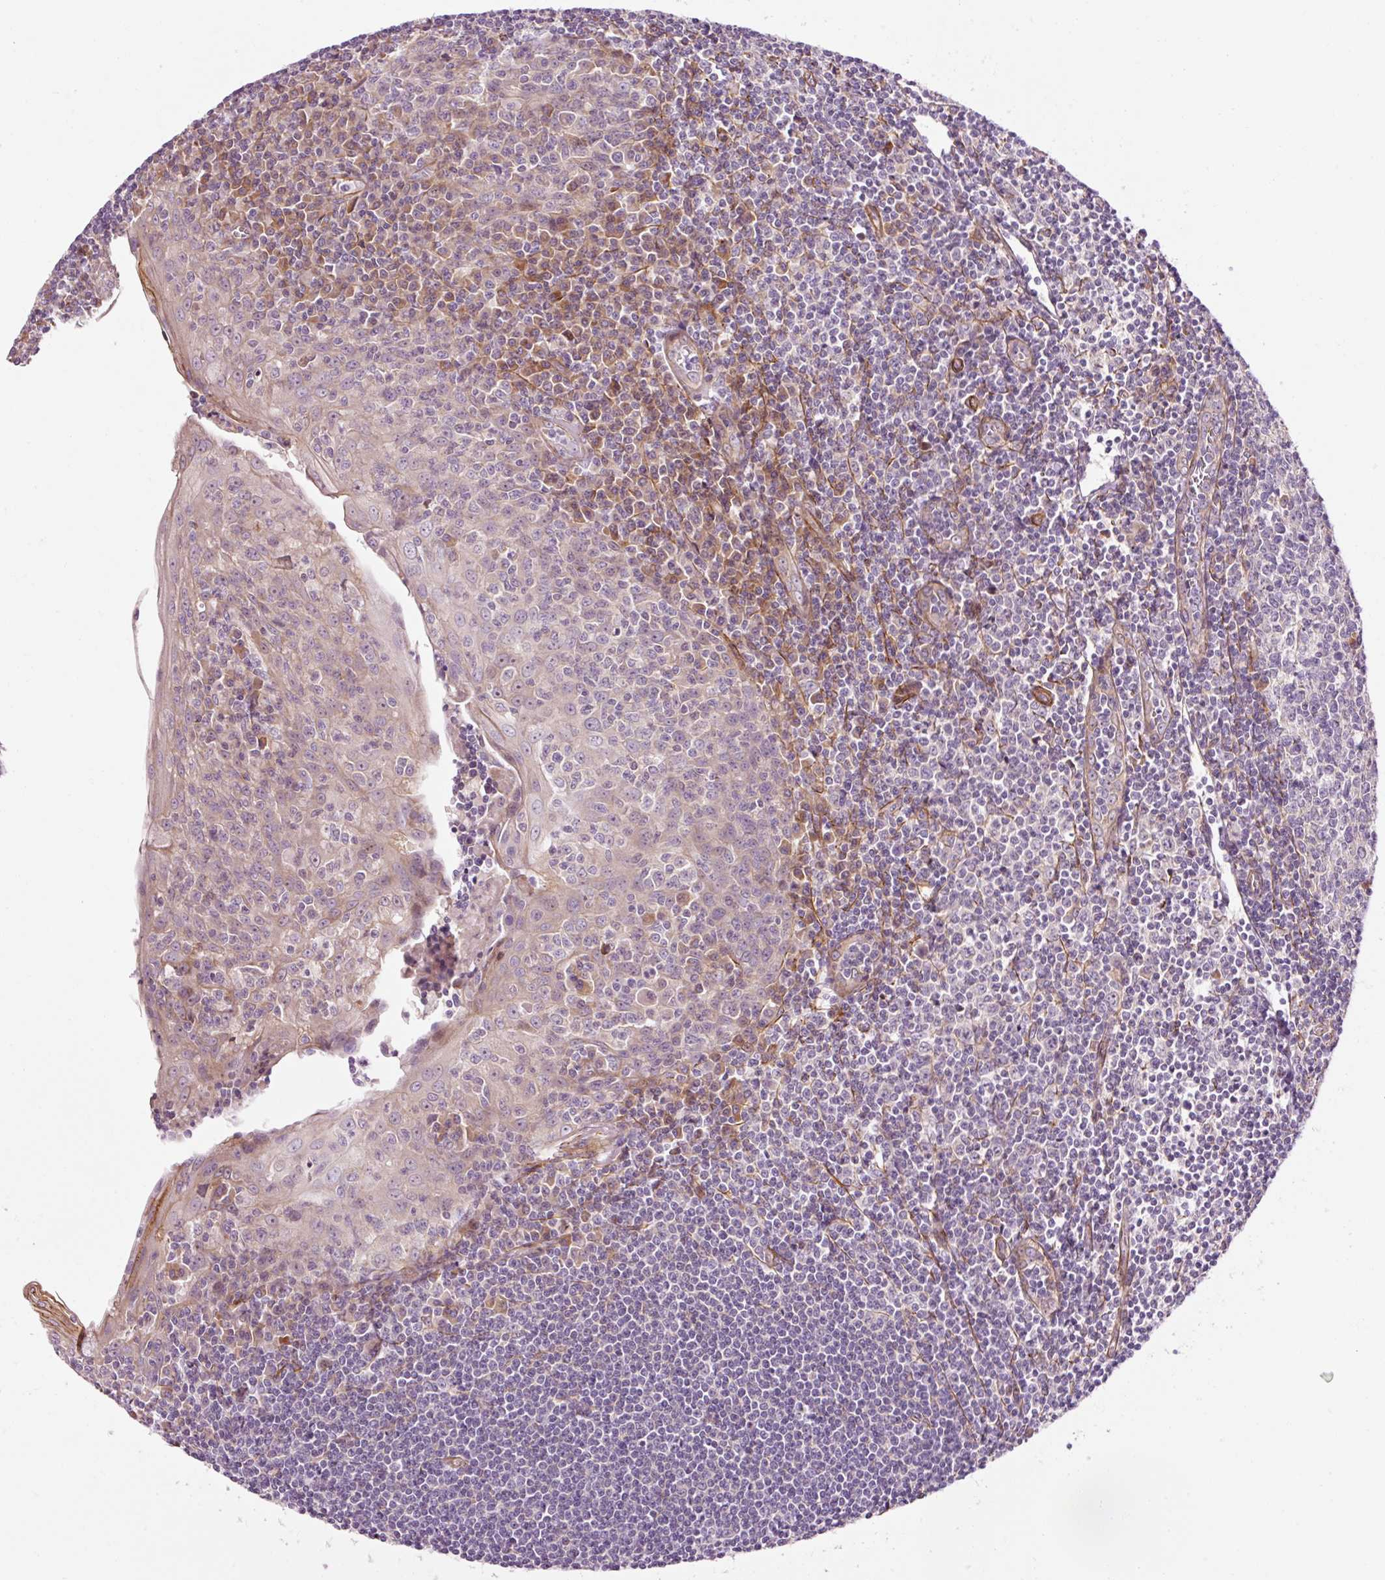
{"staining": {"intensity": "negative", "quantity": "none", "location": "none"}, "tissue": "tonsil", "cell_type": "Germinal center cells", "image_type": "normal", "snomed": [{"axis": "morphology", "description": "Normal tissue, NOS"}, {"axis": "topography", "description": "Tonsil"}], "caption": "Immunohistochemistry micrograph of benign human tonsil stained for a protein (brown), which reveals no staining in germinal center cells.", "gene": "ANKRD20A1", "patient": {"sex": "male", "age": 27}}